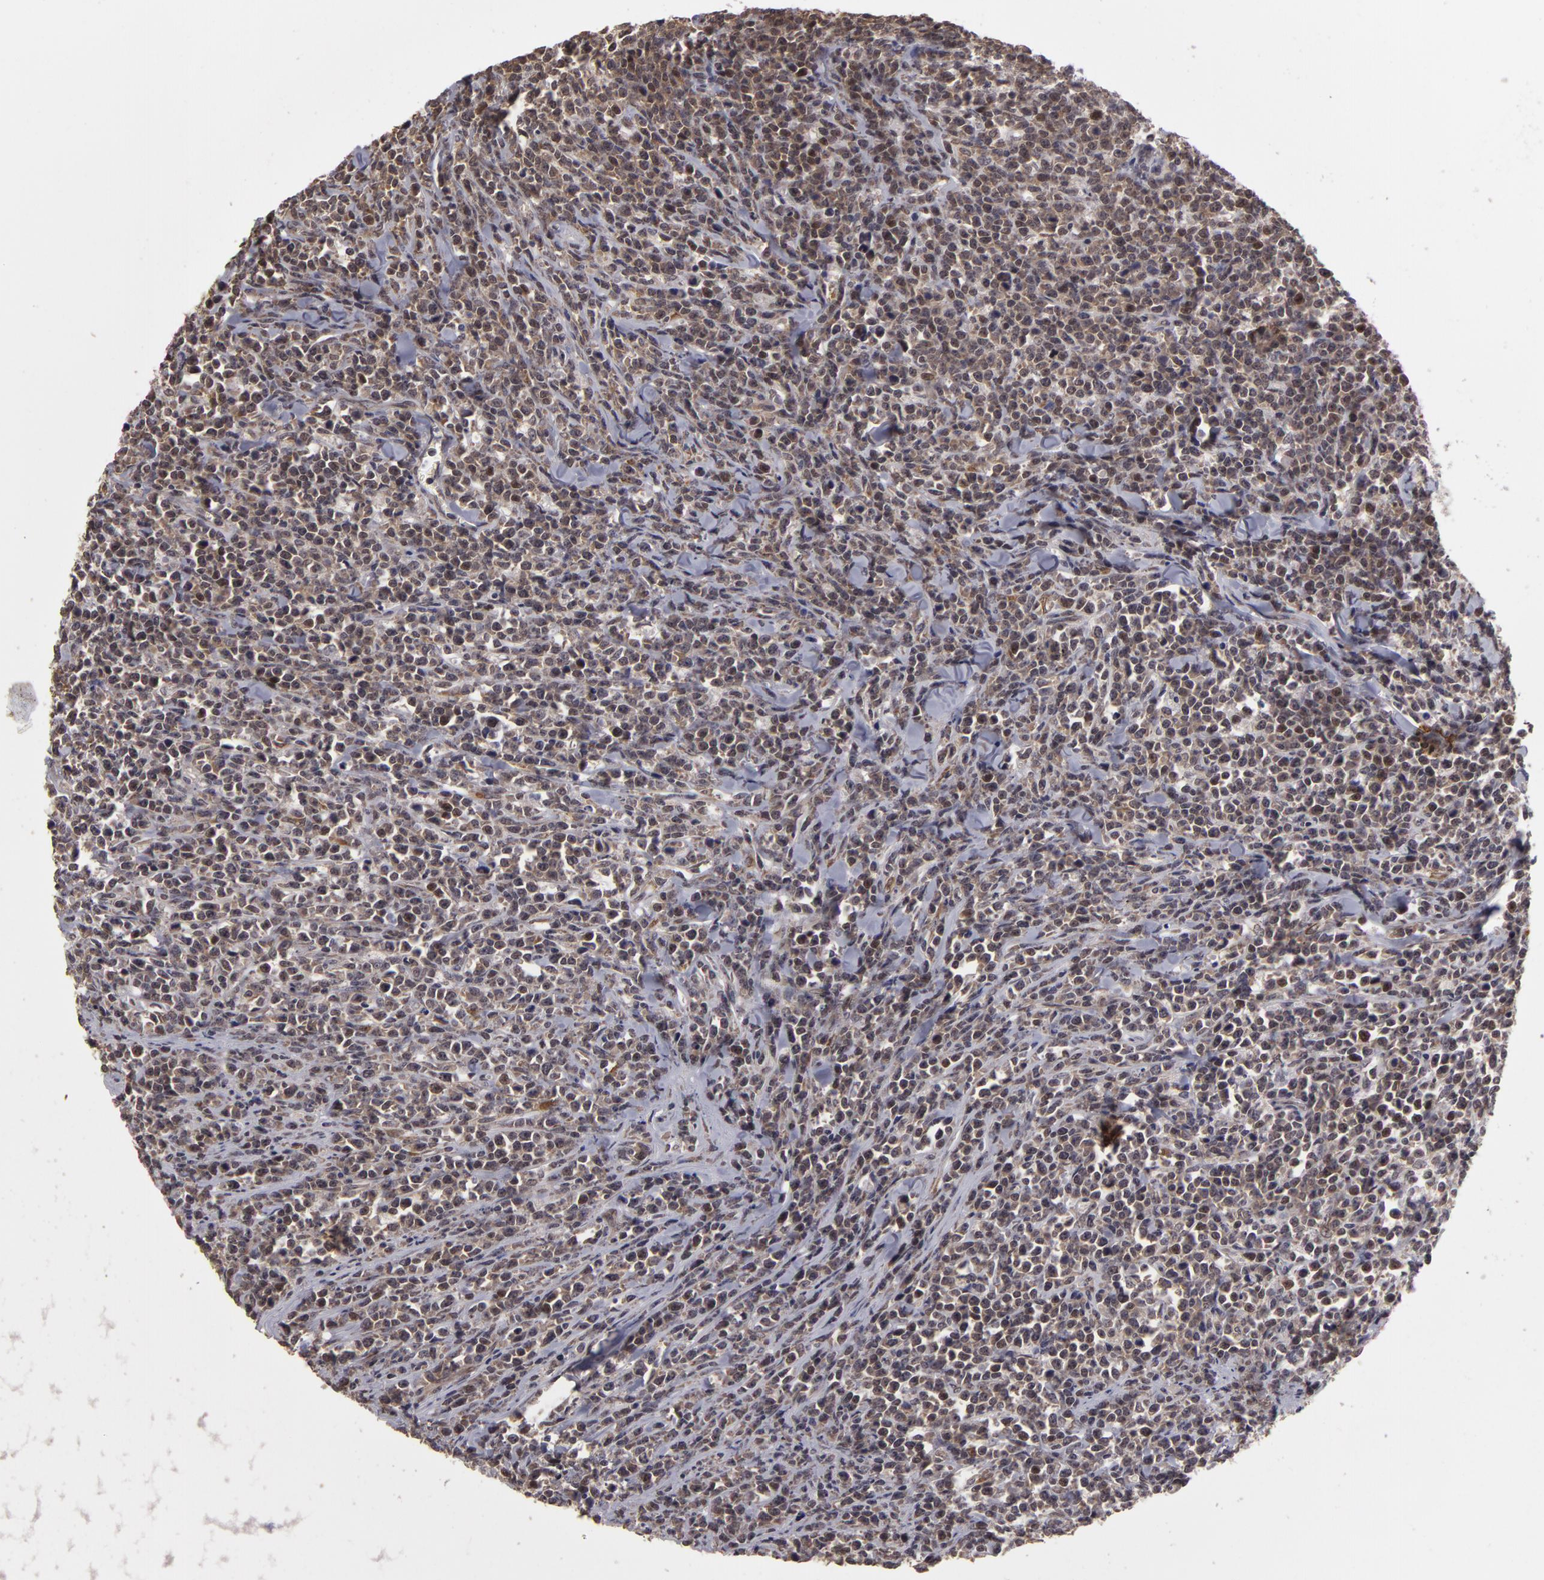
{"staining": {"intensity": "moderate", "quantity": "25%-75%", "location": "nuclear"}, "tissue": "lymphoma", "cell_type": "Tumor cells", "image_type": "cancer", "snomed": [{"axis": "morphology", "description": "Malignant lymphoma, non-Hodgkin's type, High grade"}, {"axis": "topography", "description": "Small intestine"}, {"axis": "topography", "description": "Colon"}], "caption": "Immunohistochemical staining of lymphoma exhibits moderate nuclear protein positivity in about 25%-75% of tumor cells.", "gene": "ZNF133", "patient": {"sex": "male", "age": 8}}